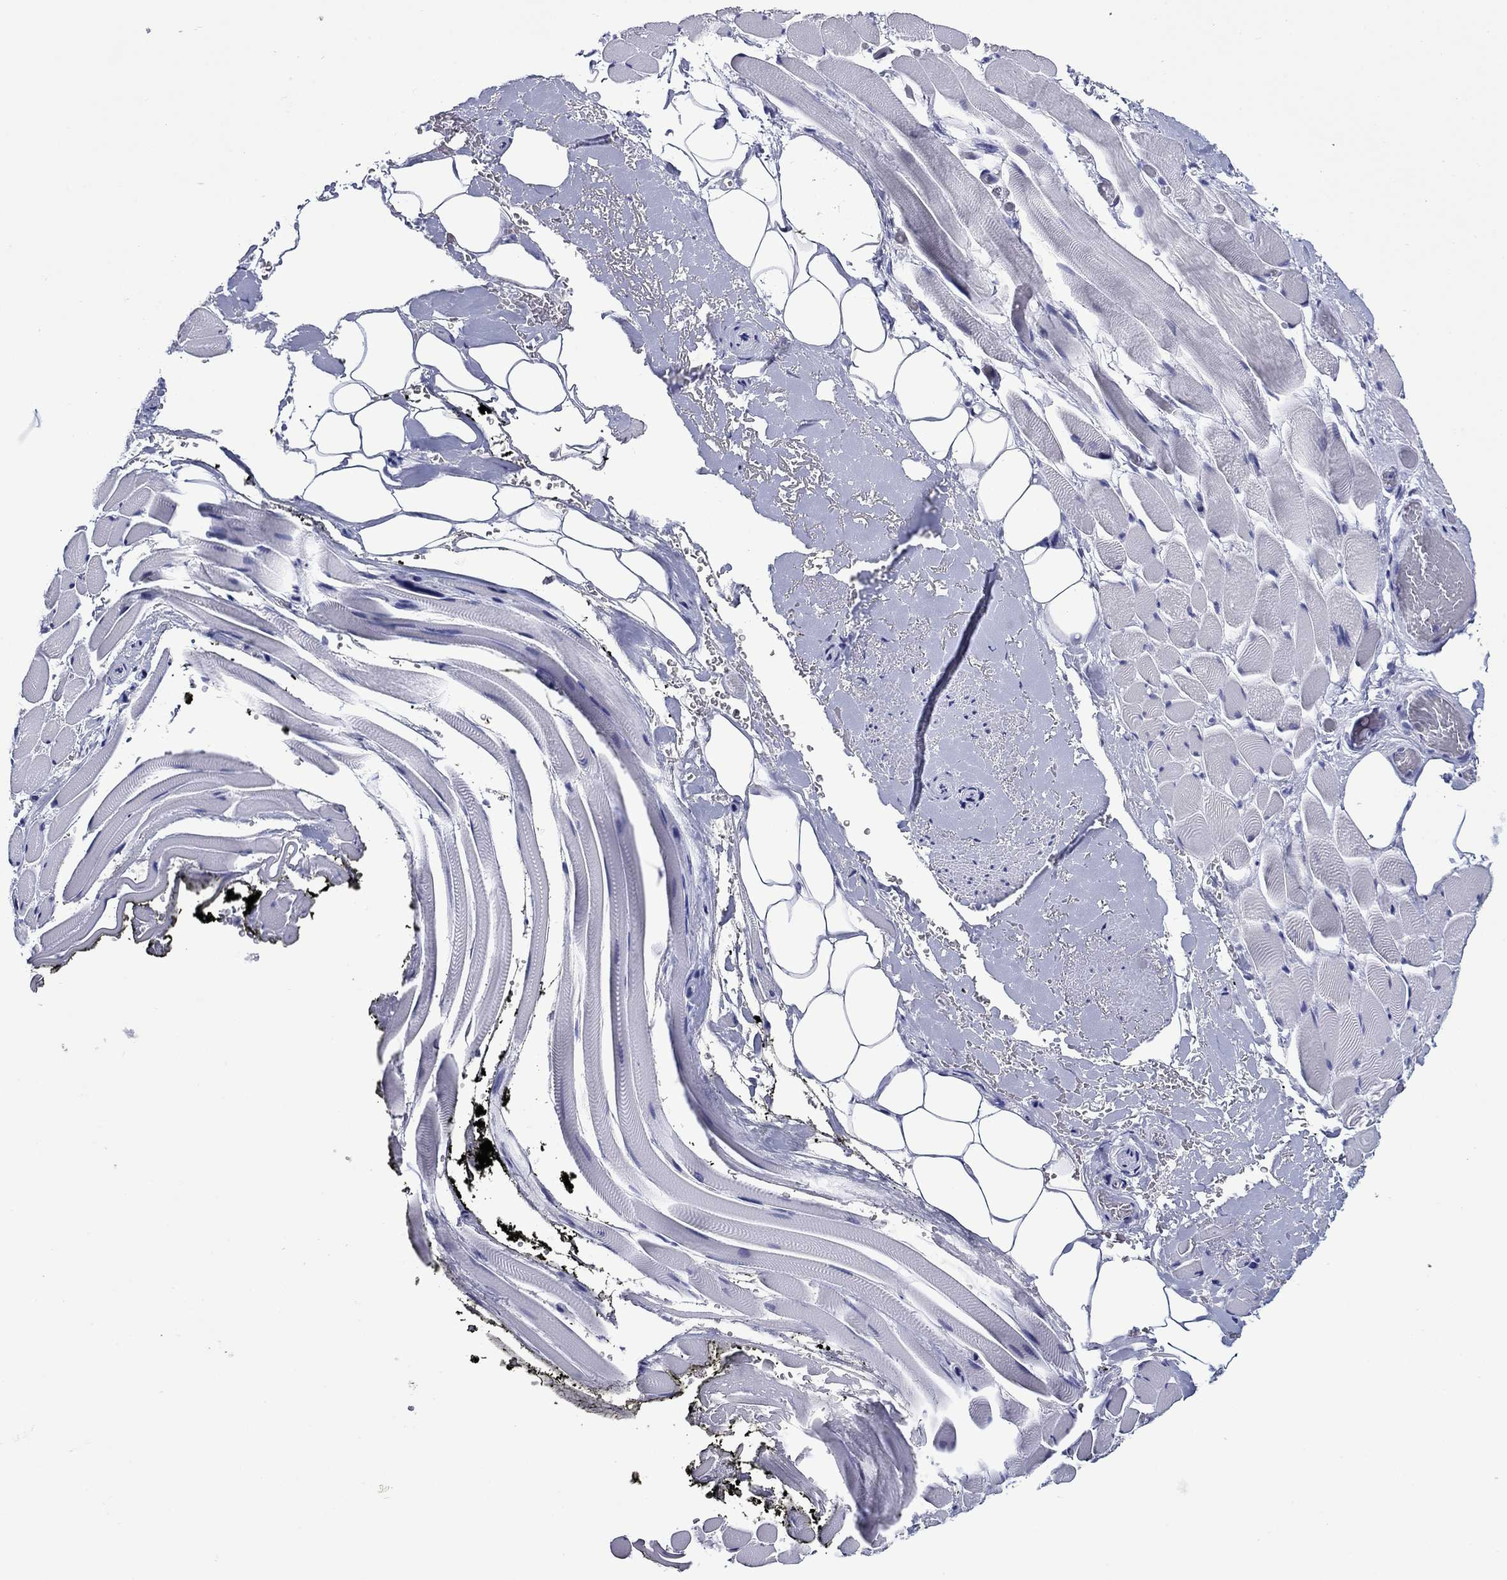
{"staining": {"intensity": "negative", "quantity": "none", "location": "none"}, "tissue": "adipose tissue", "cell_type": "Adipocytes", "image_type": "normal", "snomed": [{"axis": "morphology", "description": "Normal tissue, NOS"}, {"axis": "topography", "description": "Anal"}, {"axis": "topography", "description": "Peripheral nerve tissue"}], "caption": "This is an immunohistochemistry (IHC) histopathology image of normal human adipose tissue. There is no staining in adipocytes.", "gene": "GIP", "patient": {"sex": "male", "age": 53}}